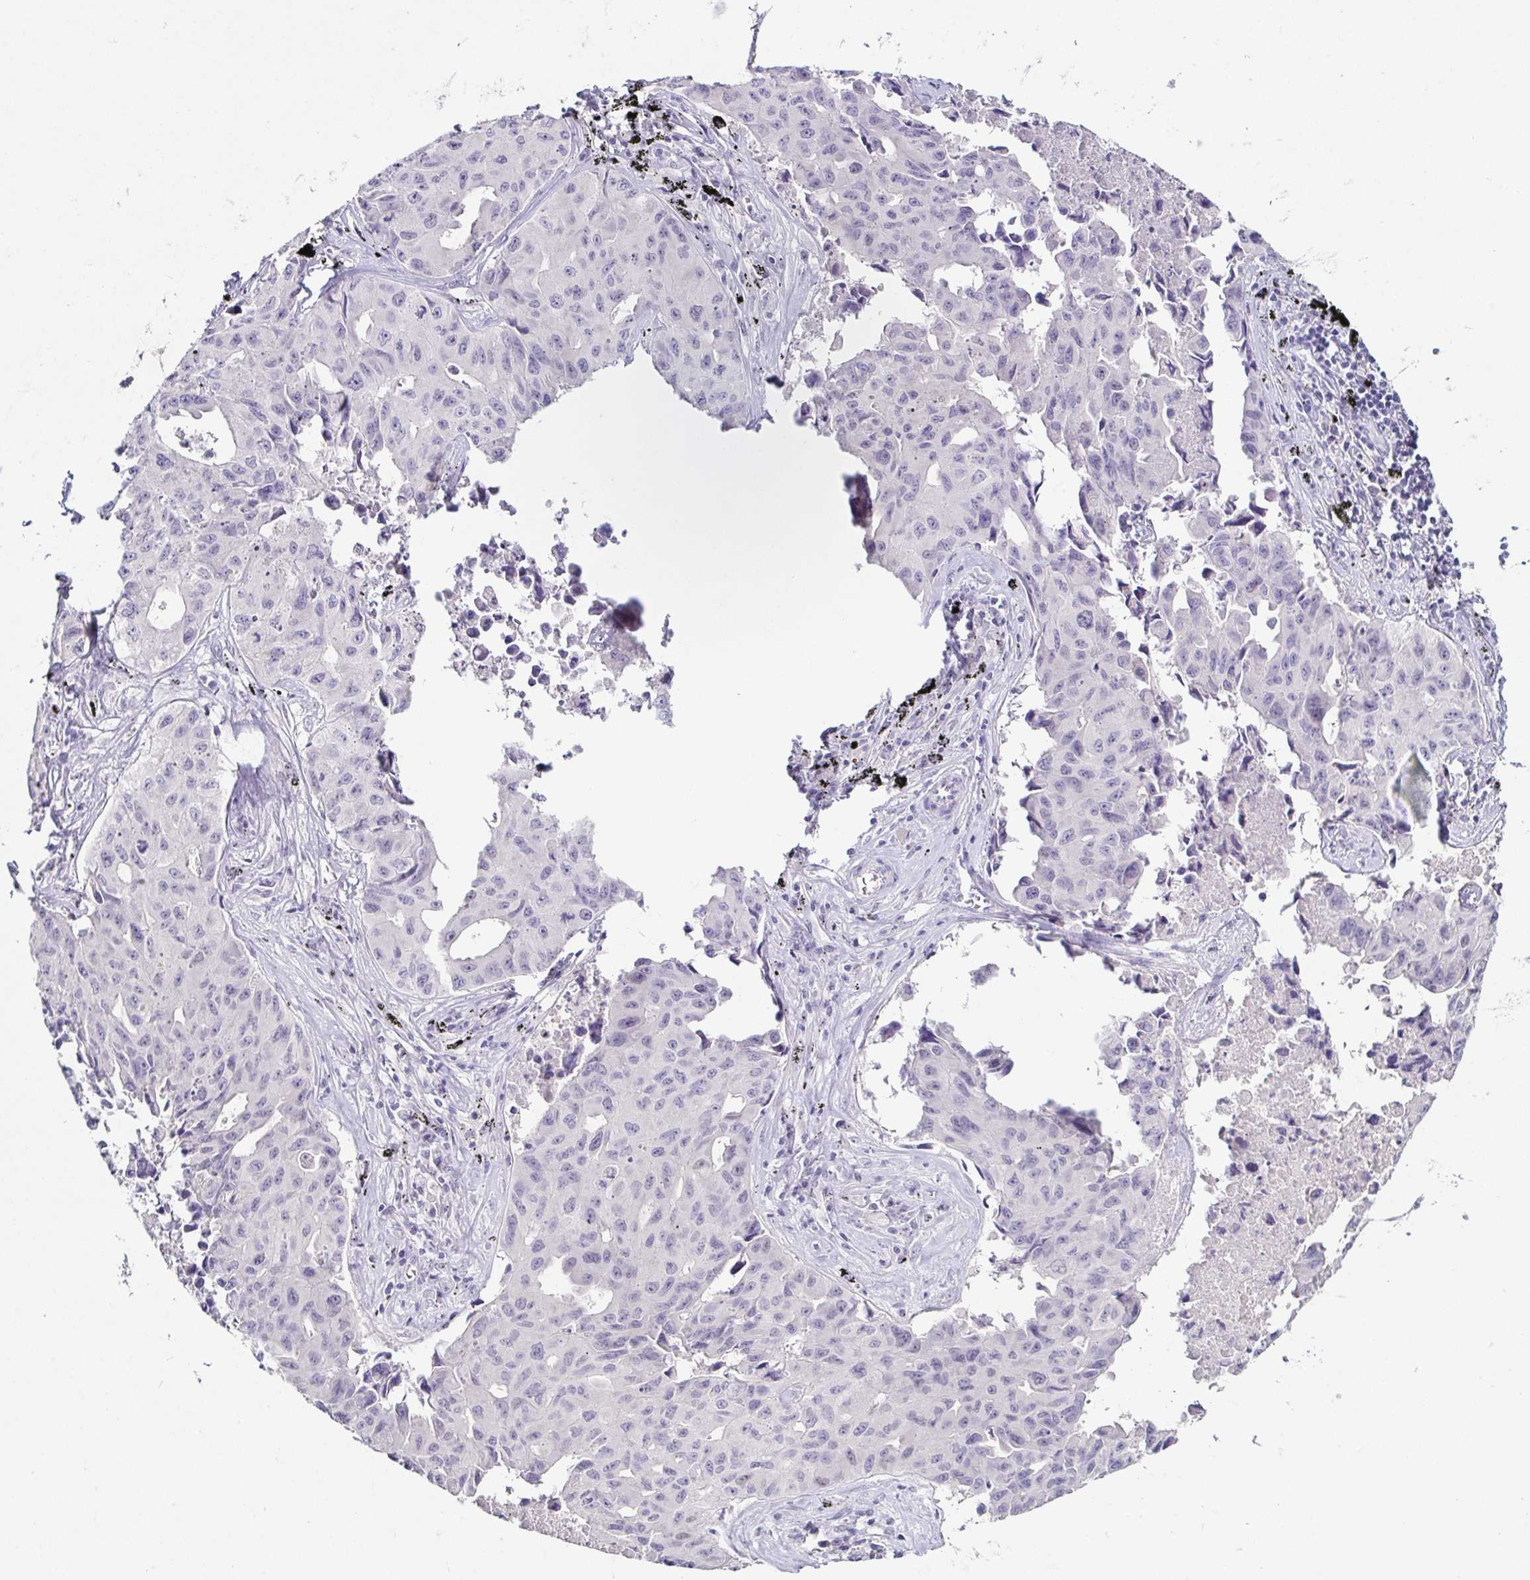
{"staining": {"intensity": "negative", "quantity": "none", "location": "none"}, "tissue": "lung cancer", "cell_type": "Tumor cells", "image_type": "cancer", "snomed": [{"axis": "morphology", "description": "Adenocarcinoma, NOS"}, {"axis": "topography", "description": "Lymph node"}, {"axis": "topography", "description": "Lung"}], "caption": "Tumor cells show no significant protein positivity in lung adenocarcinoma.", "gene": "TP73", "patient": {"sex": "male", "age": 64}}